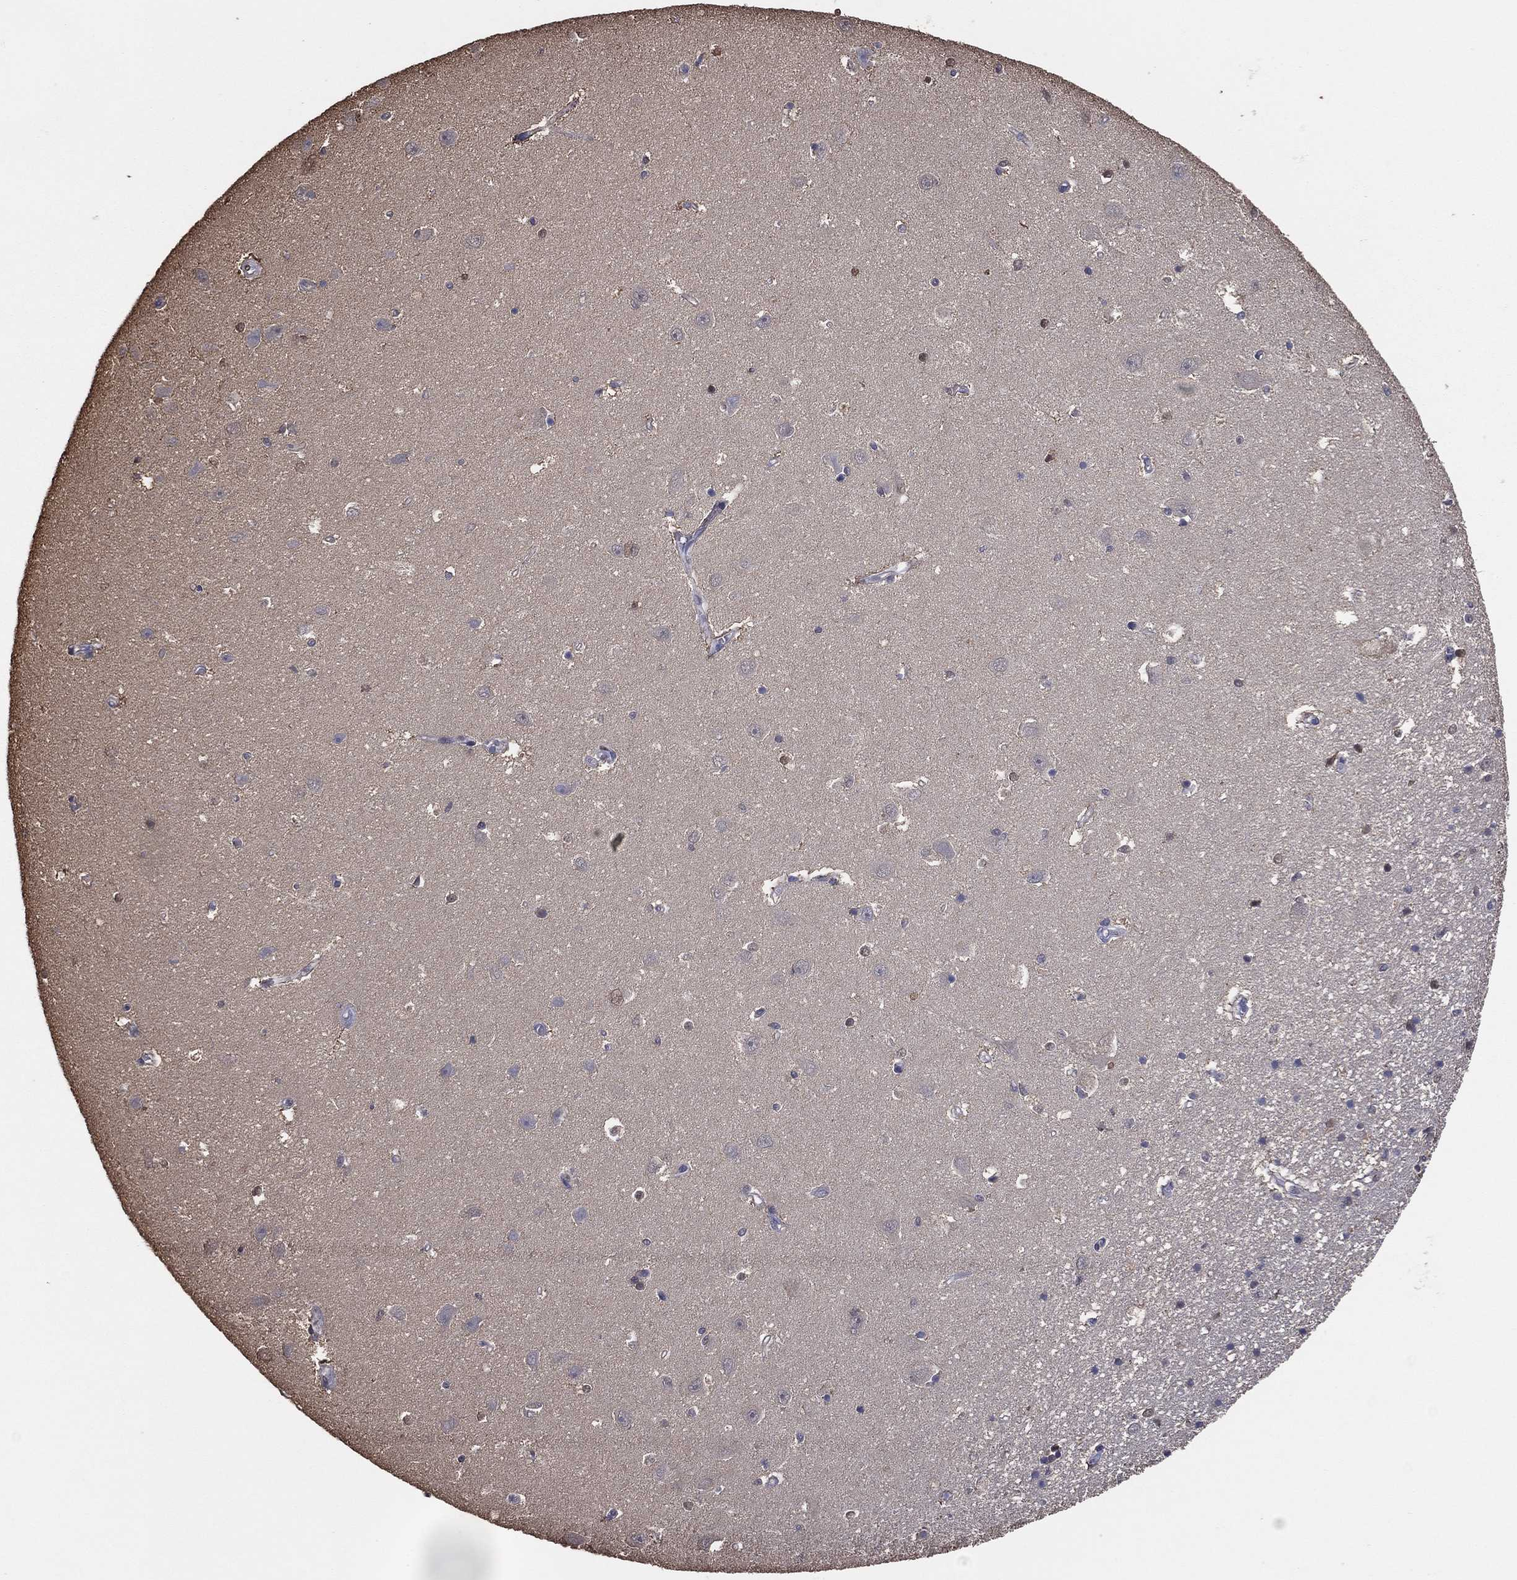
{"staining": {"intensity": "negative", "quantity": "none", "location": "none"}, "tissue": "hippocampus", "cell_type": "Glial cells", "image_type": "normal", "snomed": [{"axis": "morphology", "description": "Normal tissue, NOS"}, {"axis": "topography", "description": "Hippocampus"}], "caption": "Immunohistochemistry (IHC) photomicrograph of unremarkable hippocampus: hippocampus stained with DAB reveals no significant protein positivity in glial cells.", "gene": "GAPDH", "patient": {"sex": "female", "age": 64}}